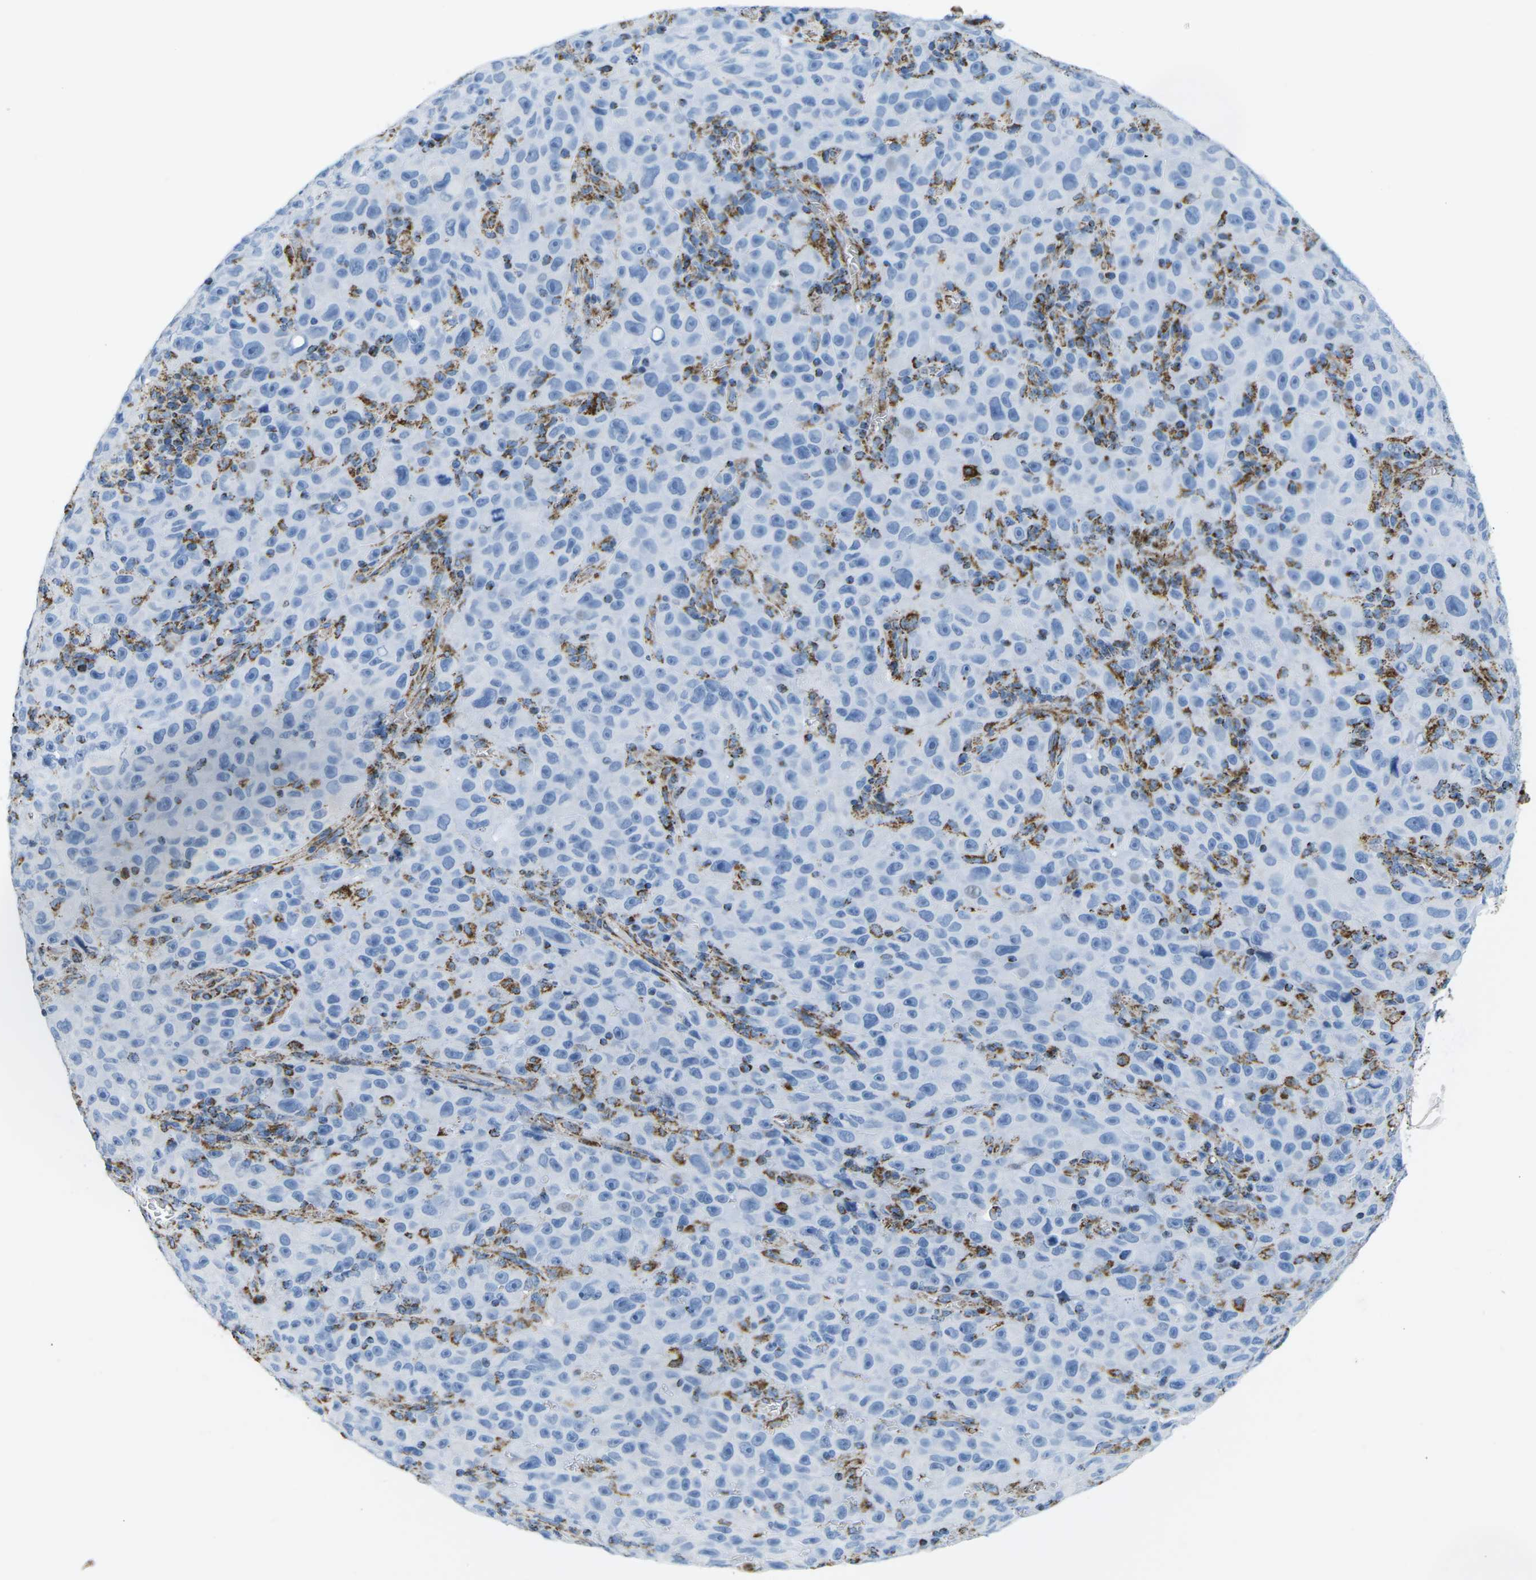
{"staining": {"intensity": "negative", "quantity": "none", "location": "none"}, "tissue": "melanoma", "cell_type": "Tumor cells", "image_type": "cancer", "snomed": [{"axis": "morphology", "description": "Malignant melanoma, NOS"}, {"axis": "topography", "description": "Skin"}], "caption": "Immunohistochemical staining of human malignant melanoma demonstrates no significant positivity in tumor cells.", "gene": "COX6C", "patient": {"sex": "female", "age": 82}}